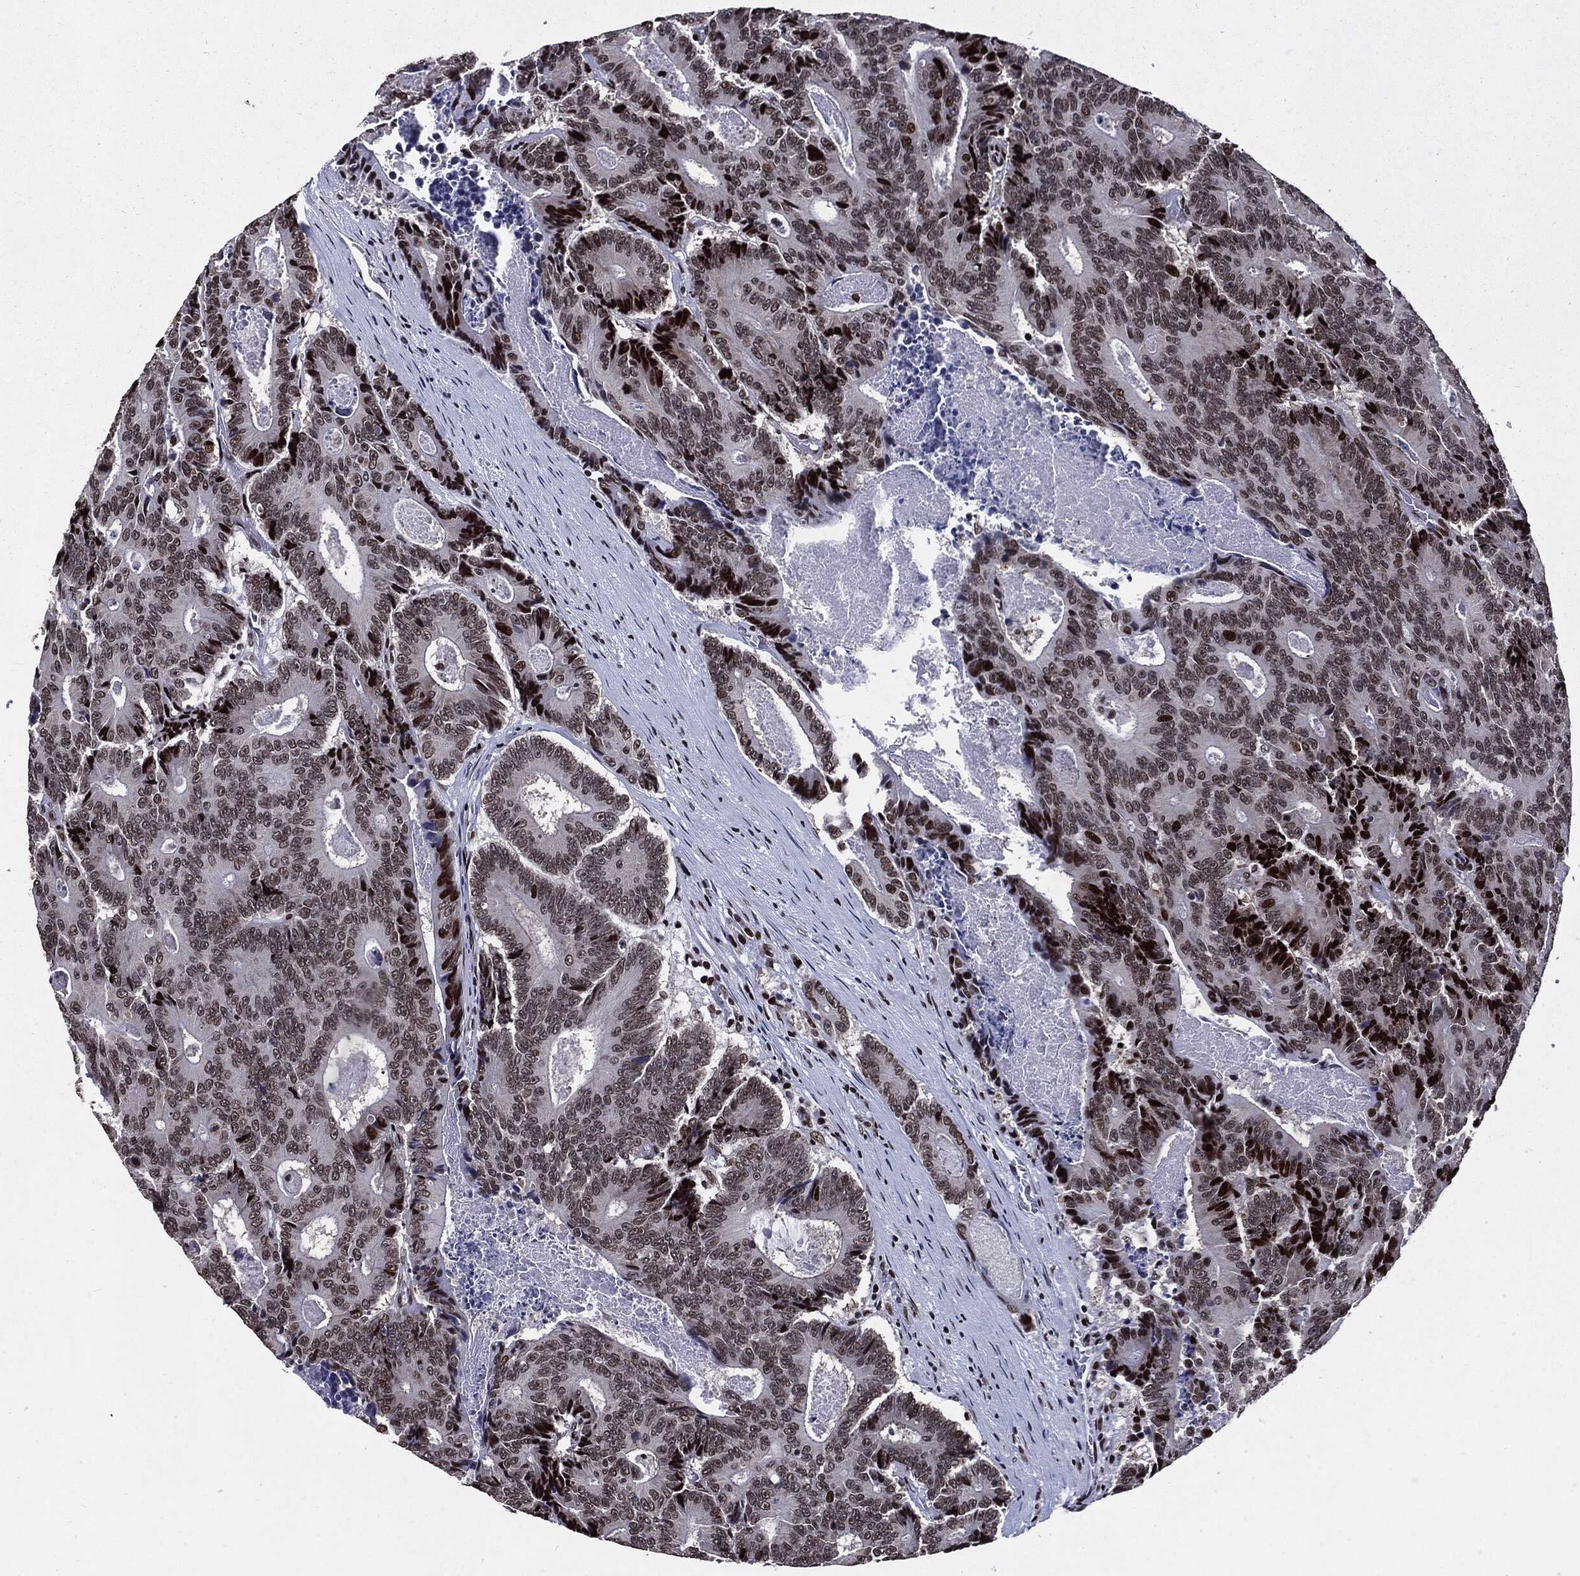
{"staining": {"intensity": "strong", "quantity": "<25%", "location": "nuclear"}, "tissue": "colorectal cancer", "cell_type": "Tumor cells", "image_type": "cancer", "snomed": [{"axis": "morphology", "description": "Adenocarcinoma, NOS"}, {"axis": "topography", "description": "Colon"}], "caption": "Strong nuclear expression for a protein is appreciated in approximately <25% of tumor cells of colorectal adenocarcinoma using immunohistochemistry (IHC).", "gene": "ZFP91", "patient": {"sex": "male", "age": 83}}